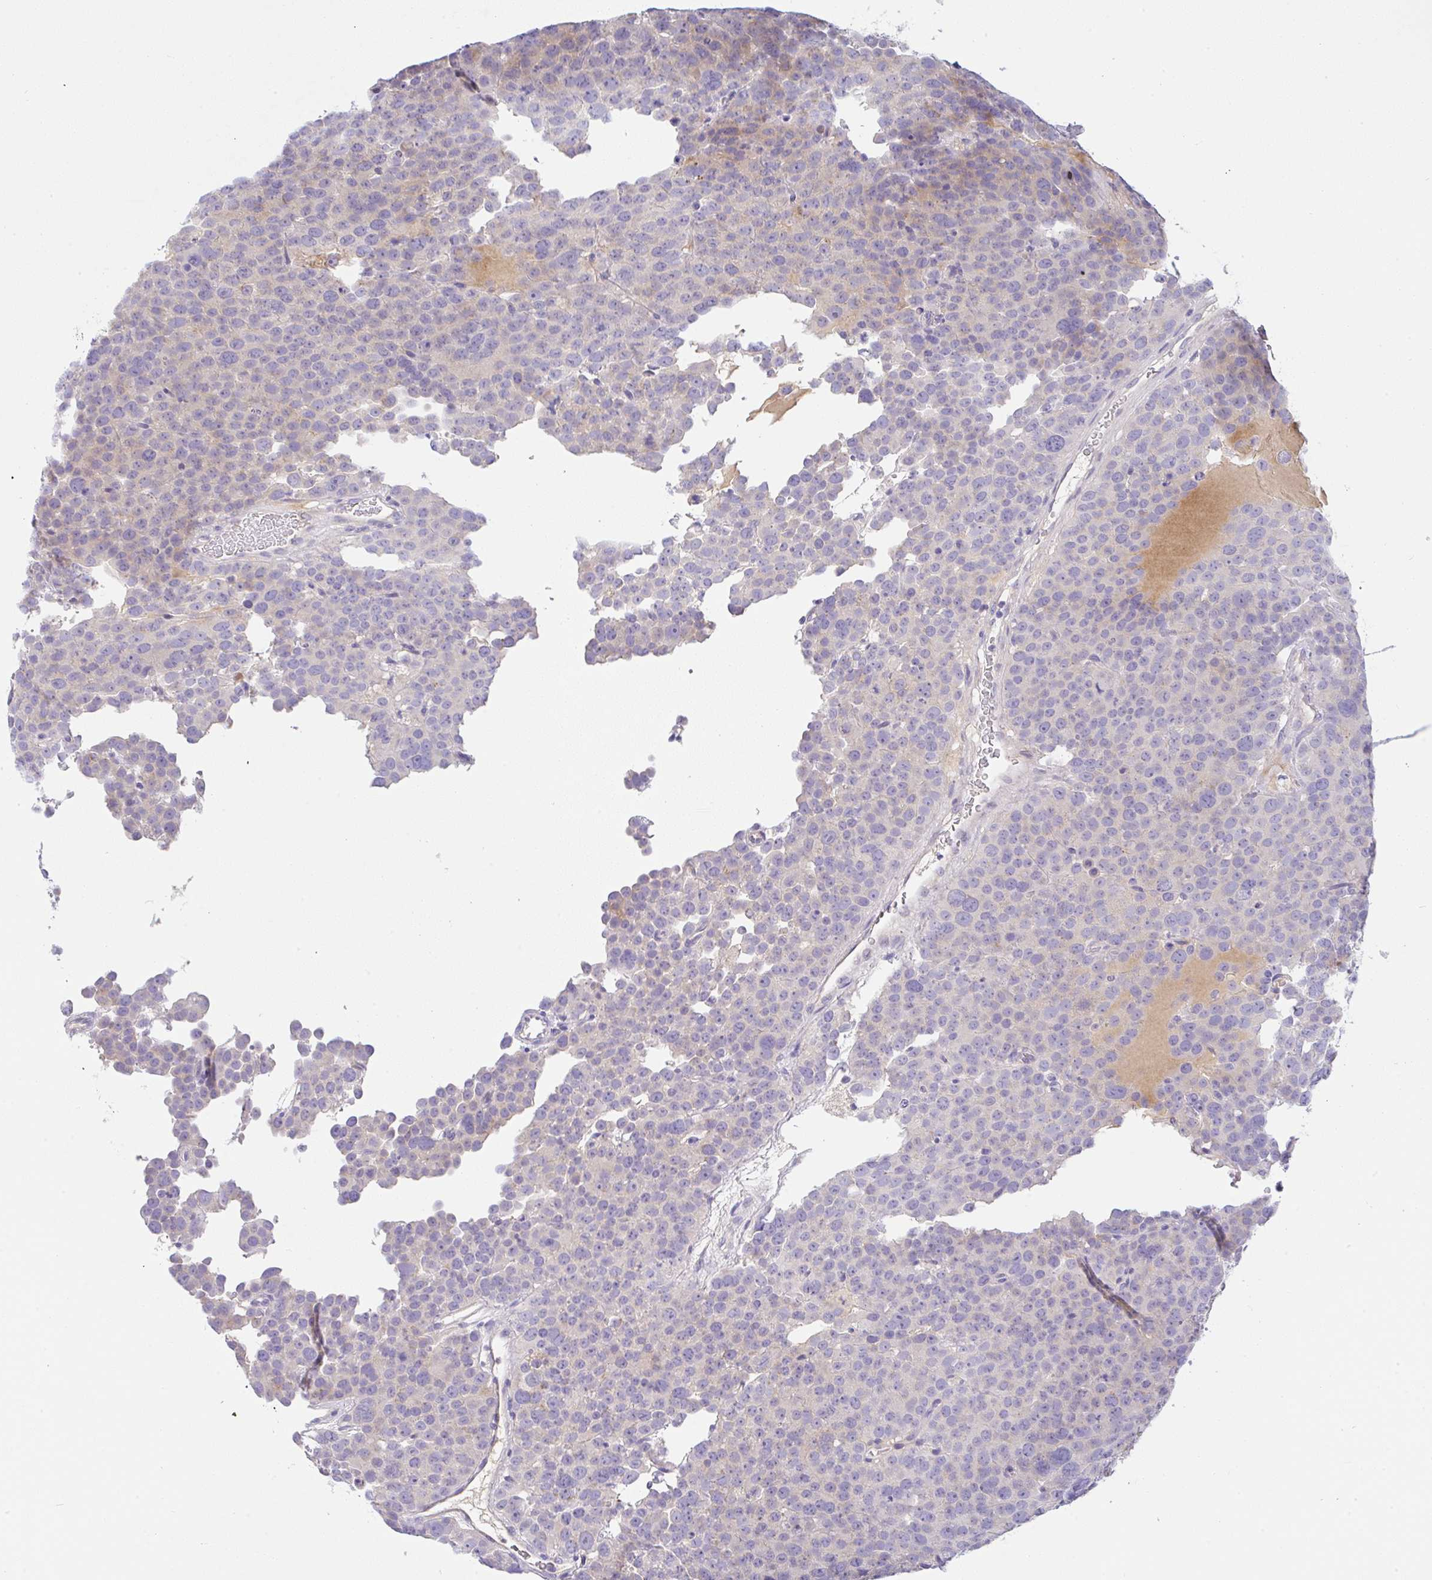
{"staining": {"intensity": "negative", "quantity": "none", "location": "none"}, "tissue": "testis cancer", "cell_type": "Tumor cells", "image_type": "cancer", "snomed": [{"axis": "morphology", "description": "Seminoma, NOS"}, {"axis": "topography", "description": "Testis"}], "caption": "Immunohistochemistry micrograph of neoplastic tissue: human seminoma (testis) stained with DAB displays no significant protein positivity in tumor cells.", "gene": "SERPINE3", "patient": {"sex": "male", "age": 71}}